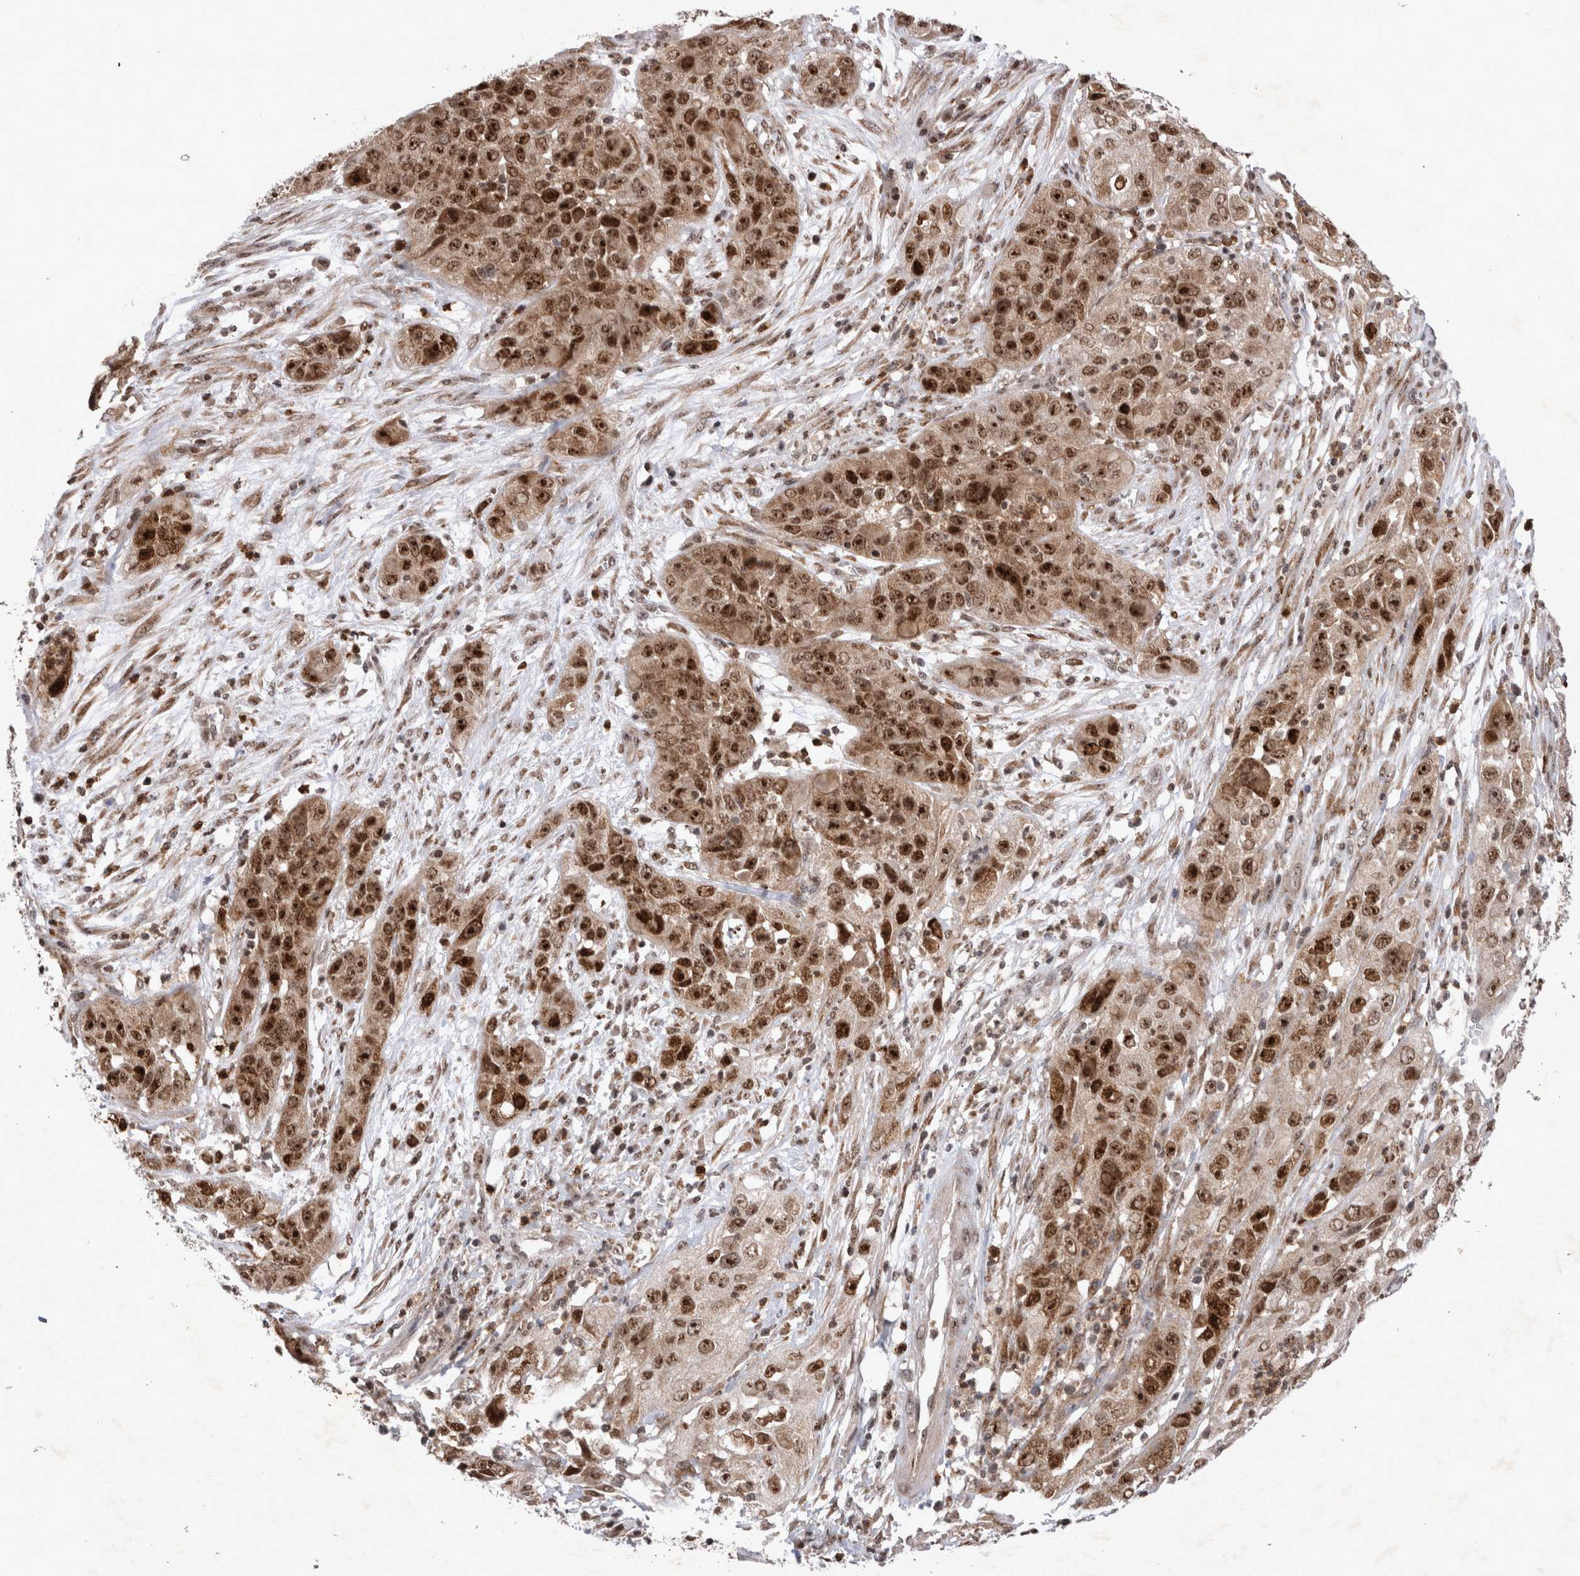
{"staining": {"intensity": "strong", "quantity": ">75%", "location": "cytoplasmic/membranous,nuclear"}, "tissue": "cervical cancer", "cell_type": "Tumor cells", "image_type": "cancer", "snomed": [{"axis": "morphology", "description": "Squamous cell carcinoma, NOS"}, {"axis": "topography", "description": "Cervix"}], "caption": "Cervical cancer stained with DAB immunohistochemistry reveals high levels of strong cytoplasmic/membranous and nuclear staining in about >75% of tumor cells.", "gene": "STK11", "patient": {"sex": "female", "age": 32}}